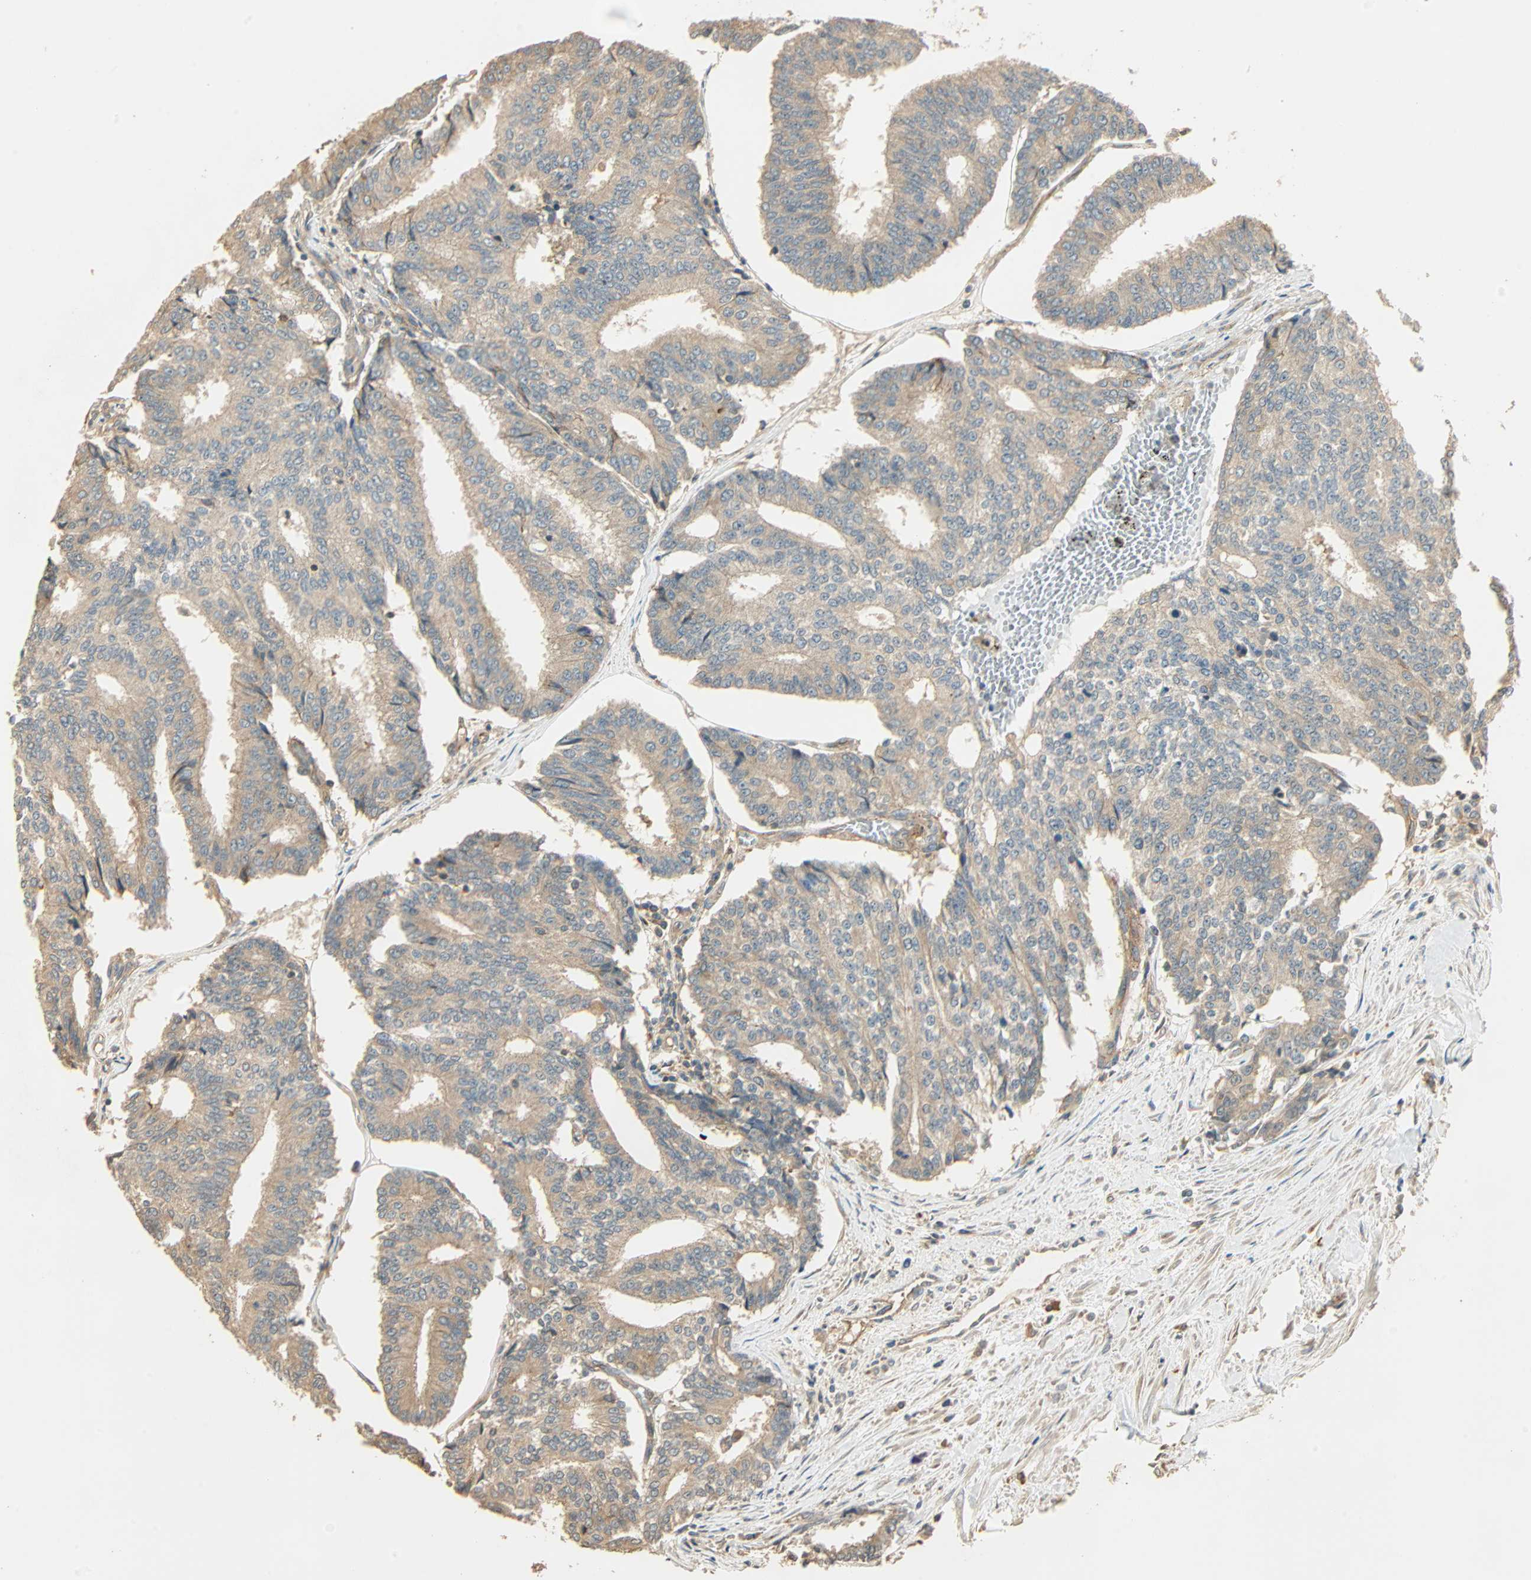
{"staining": {"intensity": "weak", "quantity": ">75%", "location": "cytoplasmic/membranous"}, "tissue": "prostate cancer", "cell_type": "Tumor cells", "image_type": "cancer", "snomed": [{"axis": "morphology", "description": "Adenocarcinoma, High grade"}, {"axis": "topography", "description": "Prostate"}], "caption": "Immunohistochemistry of prostate cancer shows low levels of weak cytoplasmic/membranous positivity in about >75% of tumor cells. The staining was performed using DAB (3,3'-diaminobenzidine) to visualize the protein expression in brown, while the nuclei were stained in blue with hematoxylin (Magnification: 20x).", "gene": "GALK1", "patient": {"sex": "male", "age": 55}}